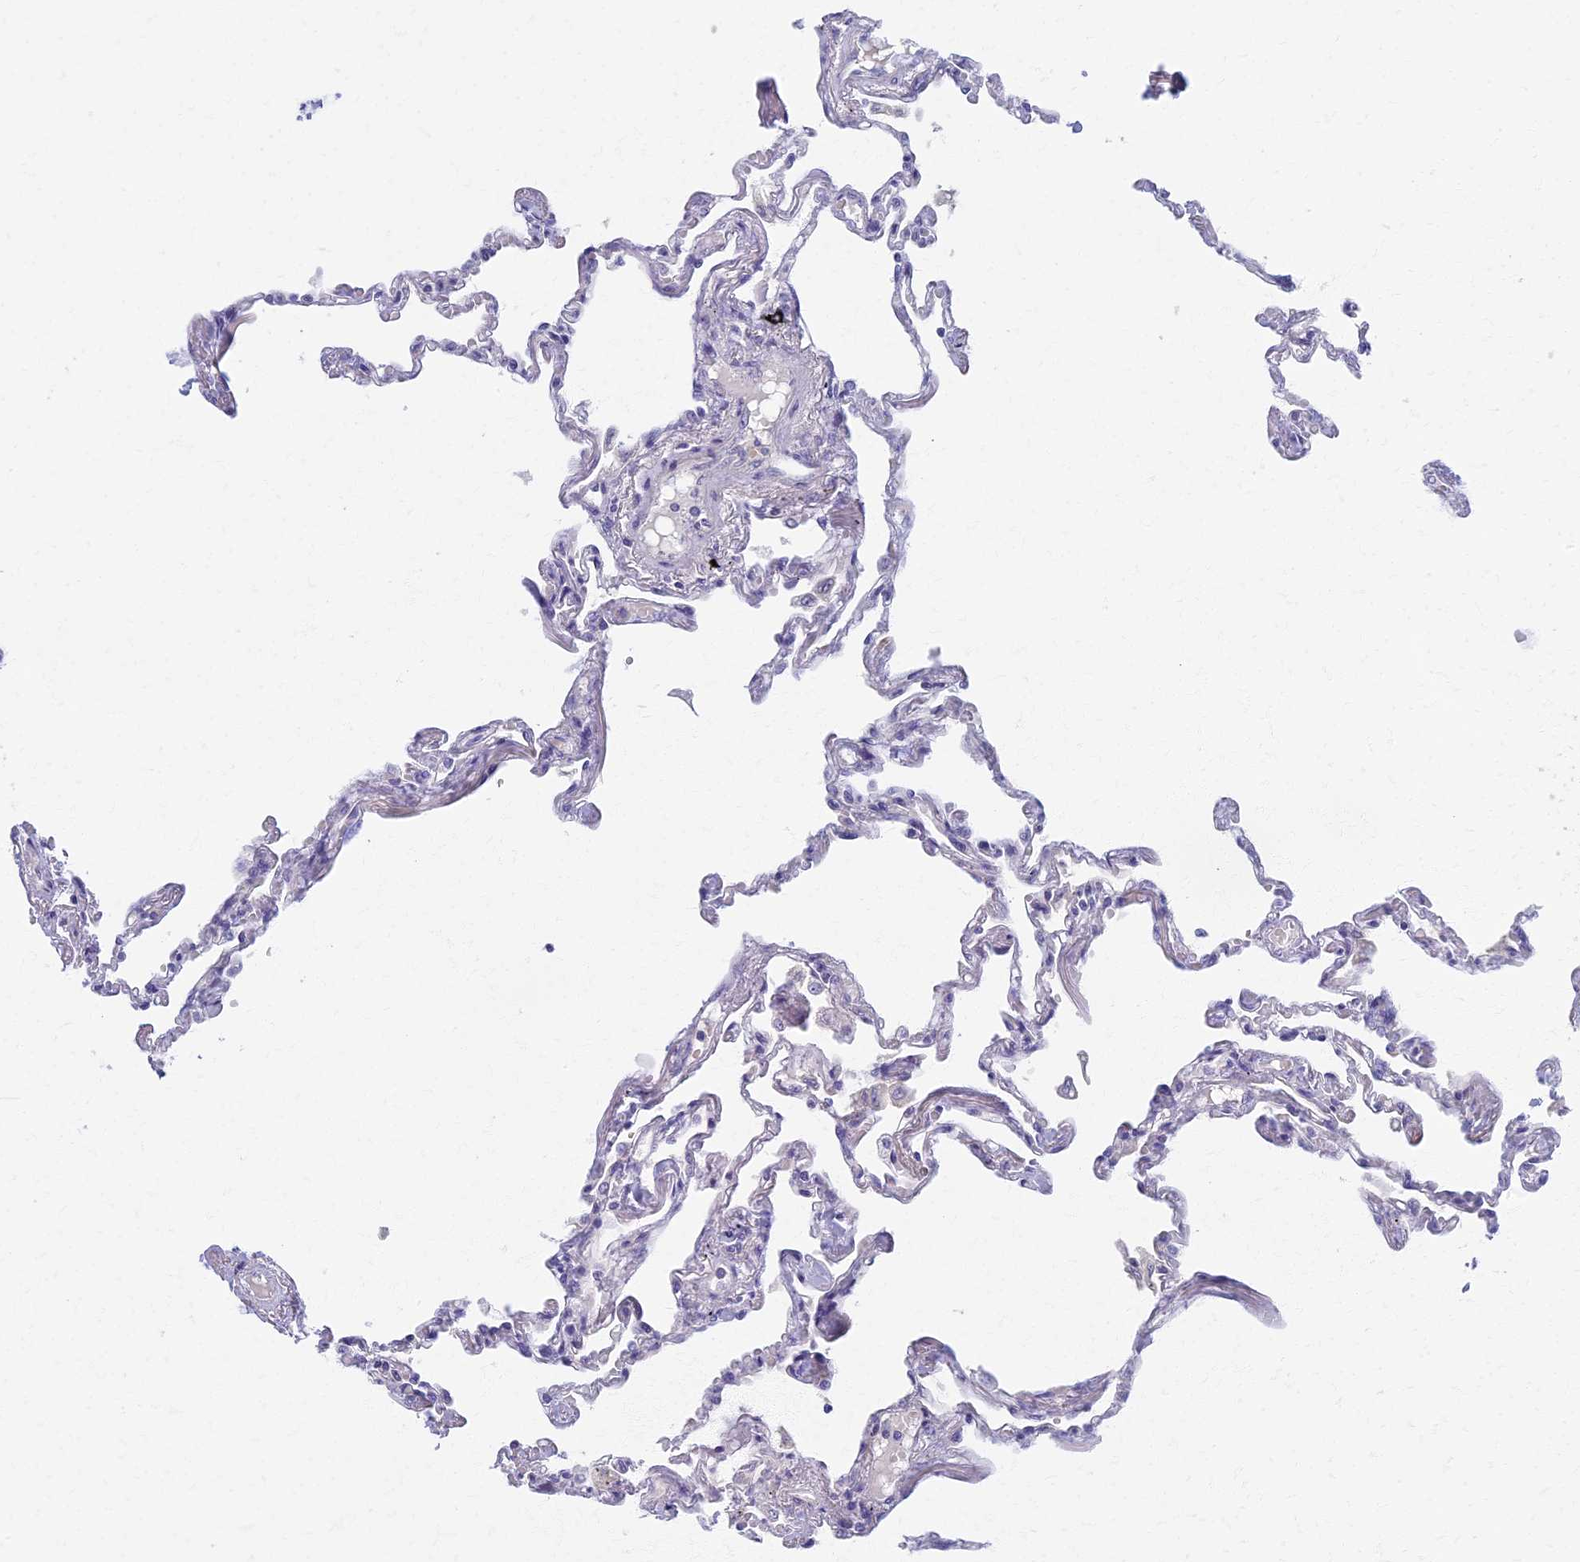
{"staining": {"intensity": "negative", "quantity": "none", "location": "none"}, "tissue": "lung", "cell_type": "Alveolar cells", "image_type": "normal", "snomed": [{"axis": "morphology", "description": "Normal tissue, NOS"}, {"axis": "topography", "description": "Lung"}], "caption": "Alveolar cells show no significant expression in unremarkable lung. The staining is performed using DAB (3,3'-diaminobenzidine) brown chromogen with nuclei counter-stained in using hematoxylin.", "gene": "AP4E1", "patient": {"sex": "female", "age": 67}}